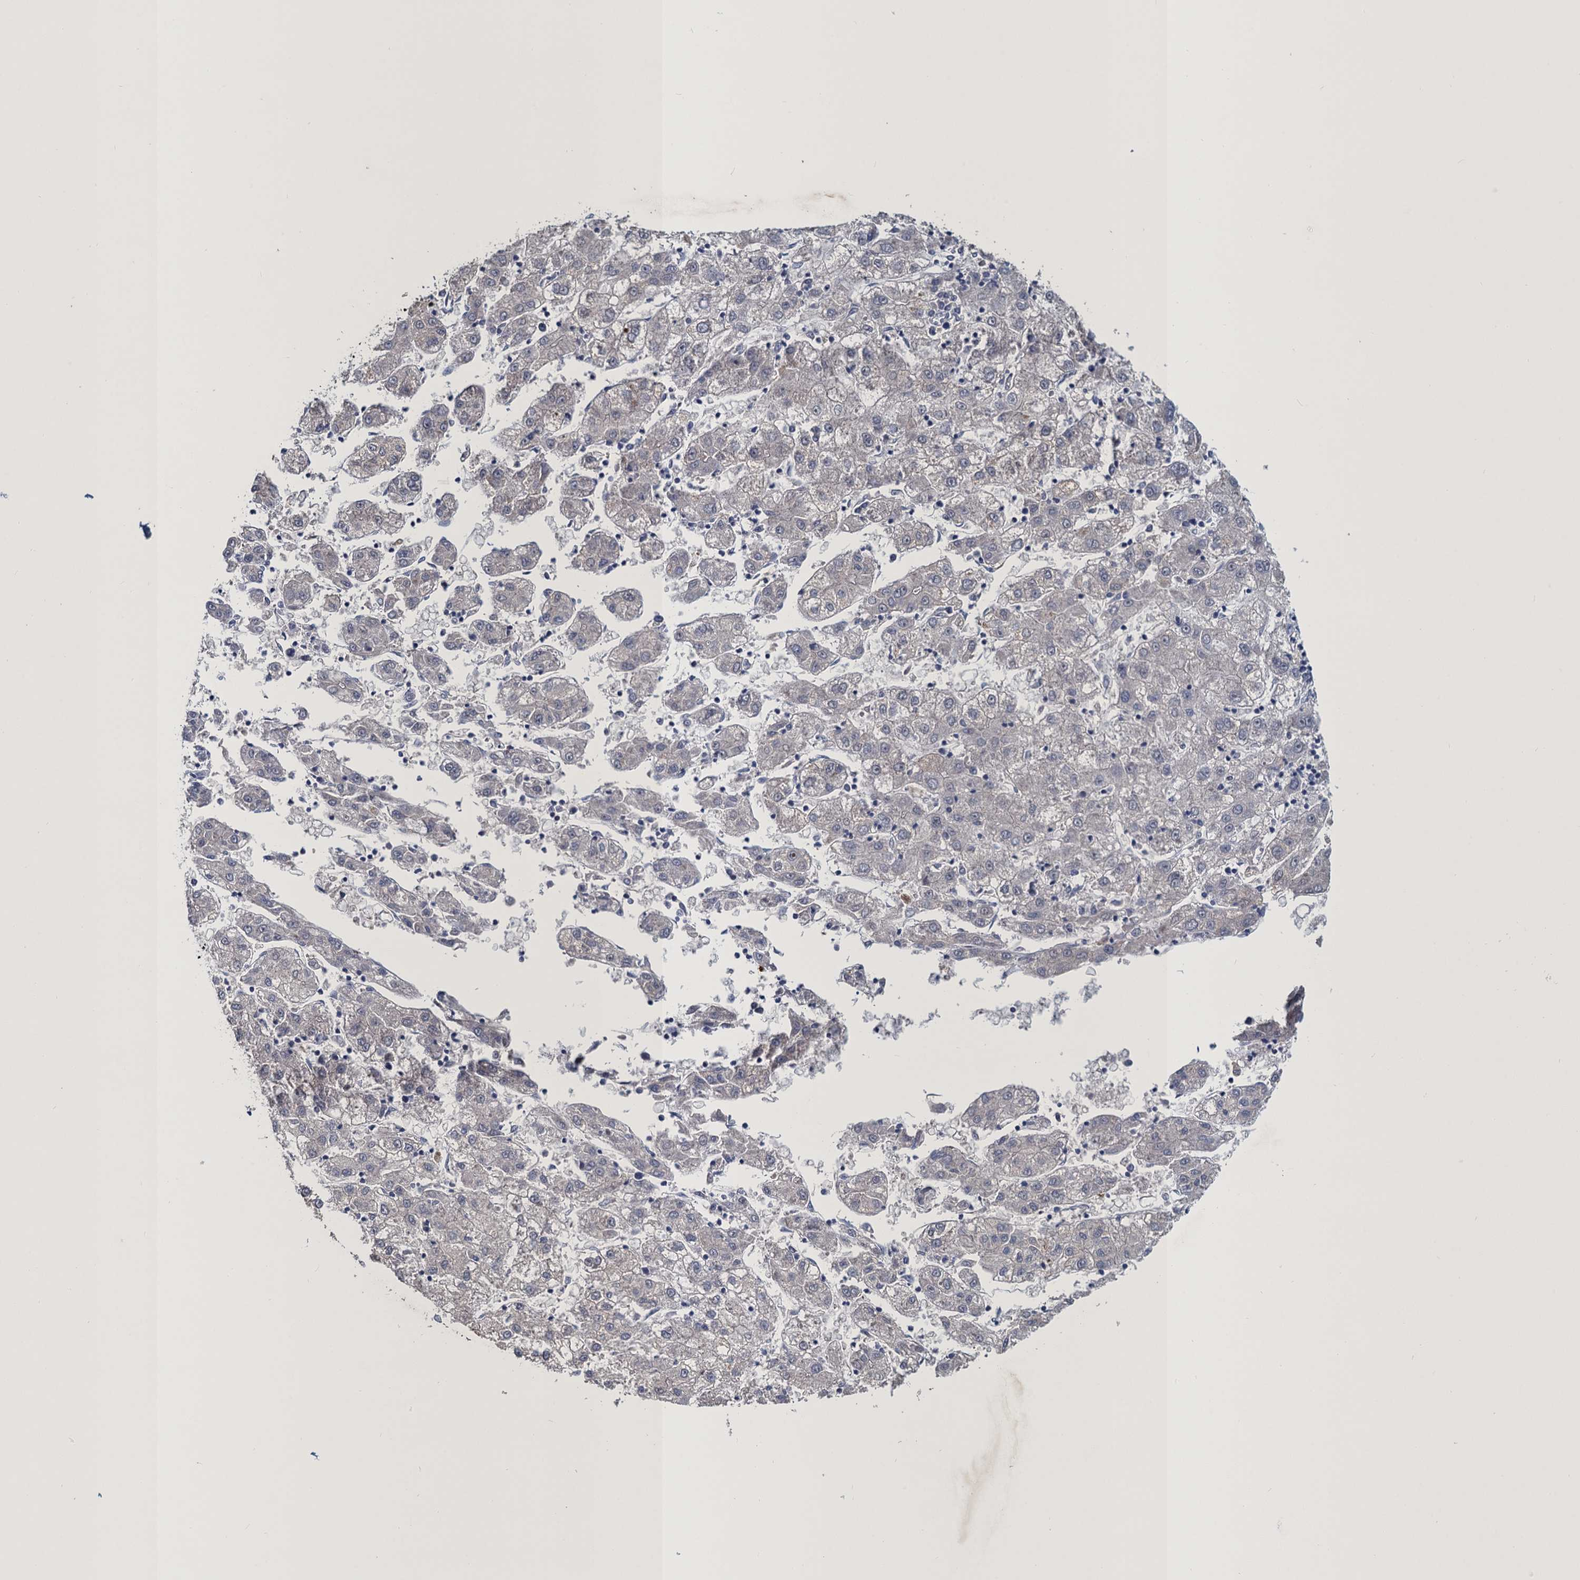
{"staining": {"intensity": "negative", "quantity": "none", "location": "none"}, "tissue": "liver cancer", "cell_type": "Tumor cells", "image_type": "cancer", "snomed": [{"axis": "morphology", "description": "Carcinoma, Hepatocellular, NOS"}, {"axis": "topography", "description": "Liver"}], "caption": "There is no significant positivity in tumor cells of hepatocellular carcinoma (liver).", "gene": "ATOSA", "patient": {"sex": "male", "age": 72}}